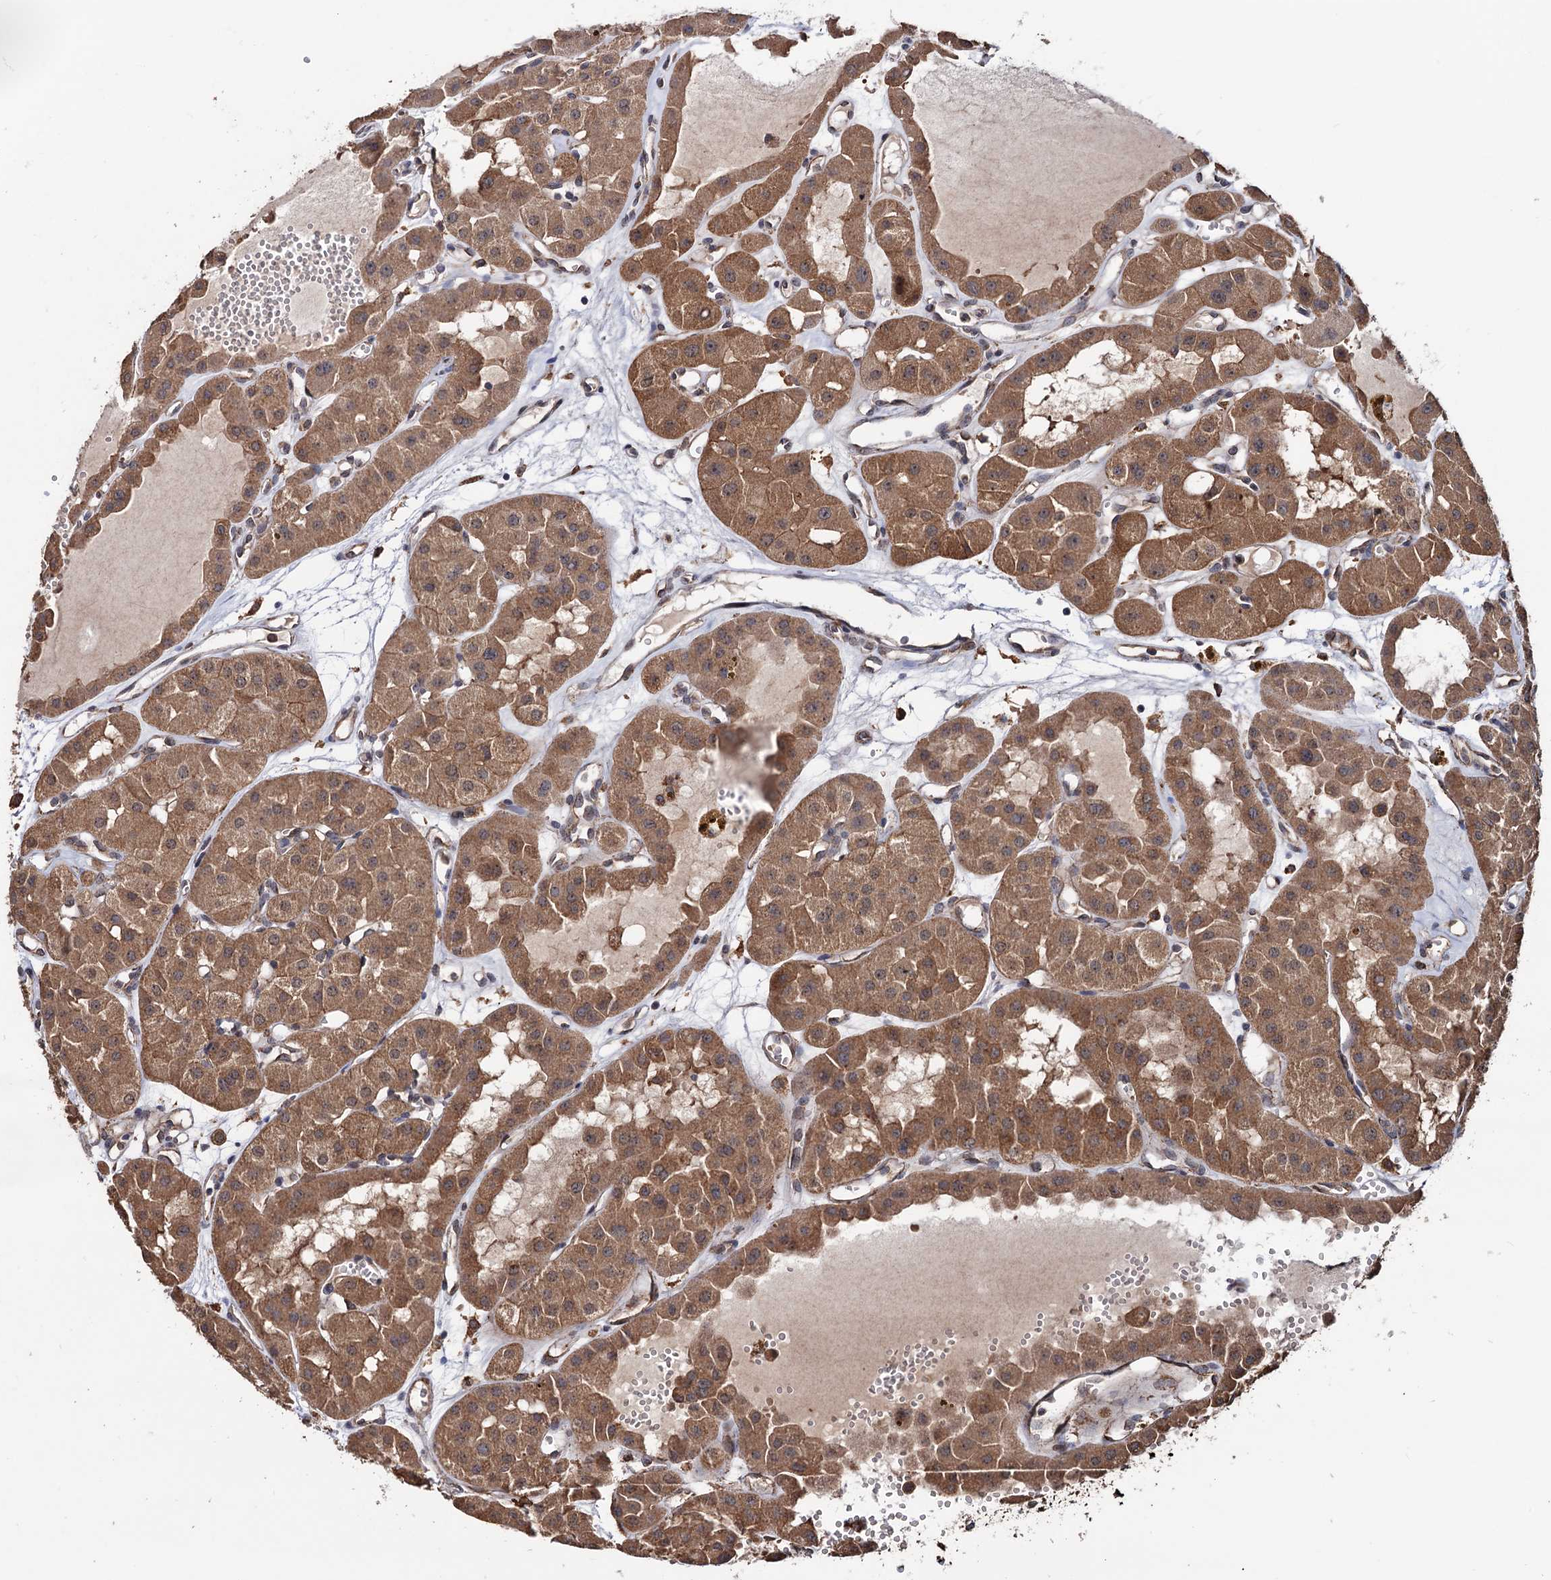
{"staining": {"intensity": "moderate", "quantity": ">75%", "location": "cytoplasmic/membranous"}, "tissue": "renal cancer", "cell_type": "Tumor cells", "image_type": "cancer", "snomed": [{"axis": "morphology", "description": "Carcinoma, NOS"}, {"axis": "topography", "description": "Kidney"}], "caption": "An image of human renal cancer stained for a protein demonstrates moderate cytoplasmic/membranous brown staining in tumor cells.", "gene": "TBC1D12", "patient": {"sex": "female", "age": 75}}